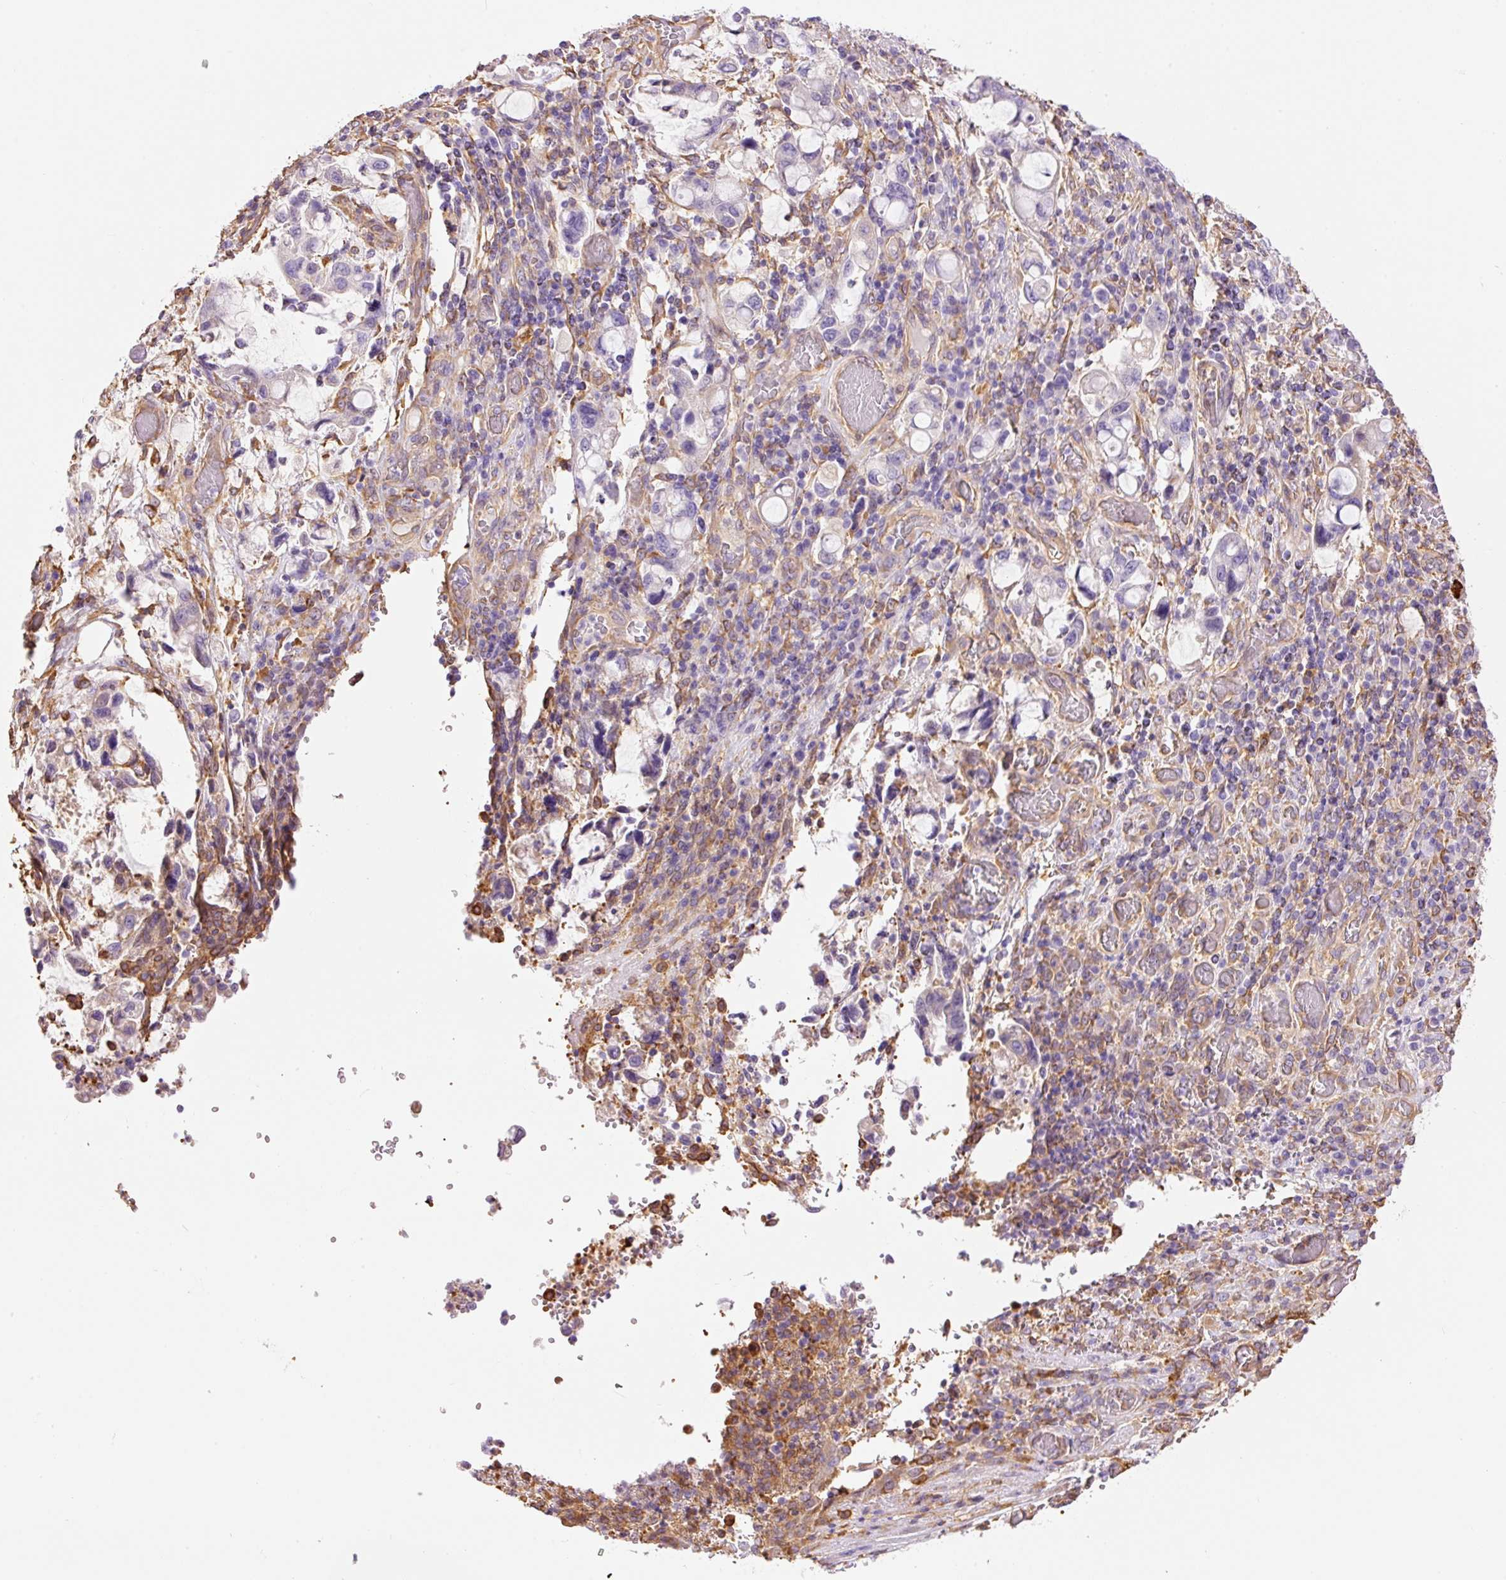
{"staining": {"intensity": "negative", "quantity": "none", "location": "none"}, "tissue": "stomach cancer", "cell_type": "Tumor cells", "image_type": "cancer", "snomed": [{"axis": "morphology", "description": "Adenocarcinoma, NOS"}, {"axis": "topography", "description": "Stomach, upper"}, {"axis": "topography", "description": "Stomach"}], "caption": "The micrograph displays no staining of tumor cells in stomach adenocarcinoma.", "gene": "IL10RB", "patient": {"sex": "male", "age": 62}}